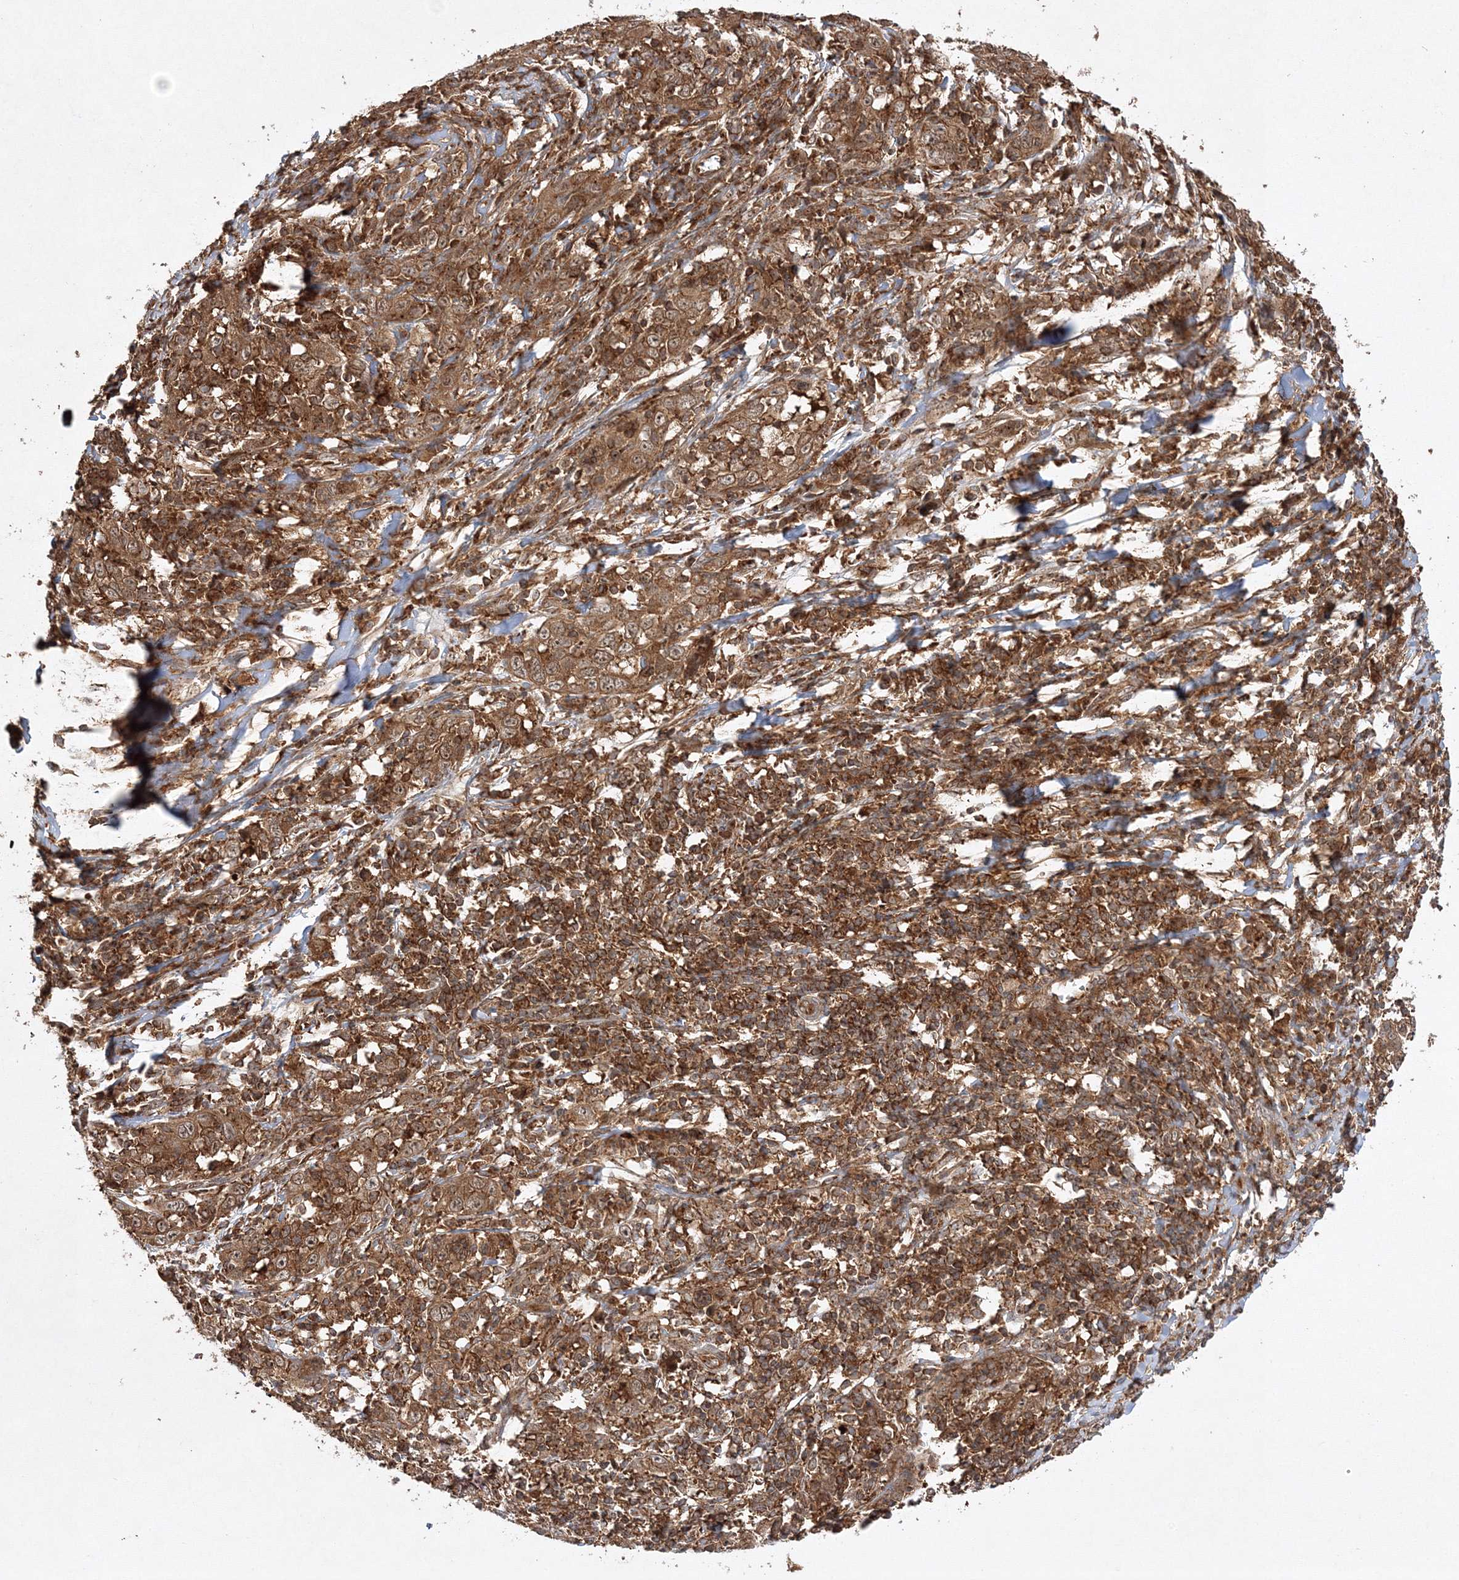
{"staining": {"intensity": "moderate", "quantity": ">75%", "location": "cytoplasmic/membranous"}, "tissue": "cervical cancer", "cell_type": "Tumor cells", "image_type": "cancer", "snomed": [{"axis": "morphology", "description": "Squamous cell carcinoma, NOS"}, {"axis": "topography", "description": "Cervix"}], "caption": "High-power microscopy captured an immunohistochemistry photomicrograph of cervical squamous cell carcinoma, revealing moderate cytoplasmic/membranous staining in about >75% of tumor cells.", "gene": "WDR37", "patient": {"sex": "female", "age": 46}}